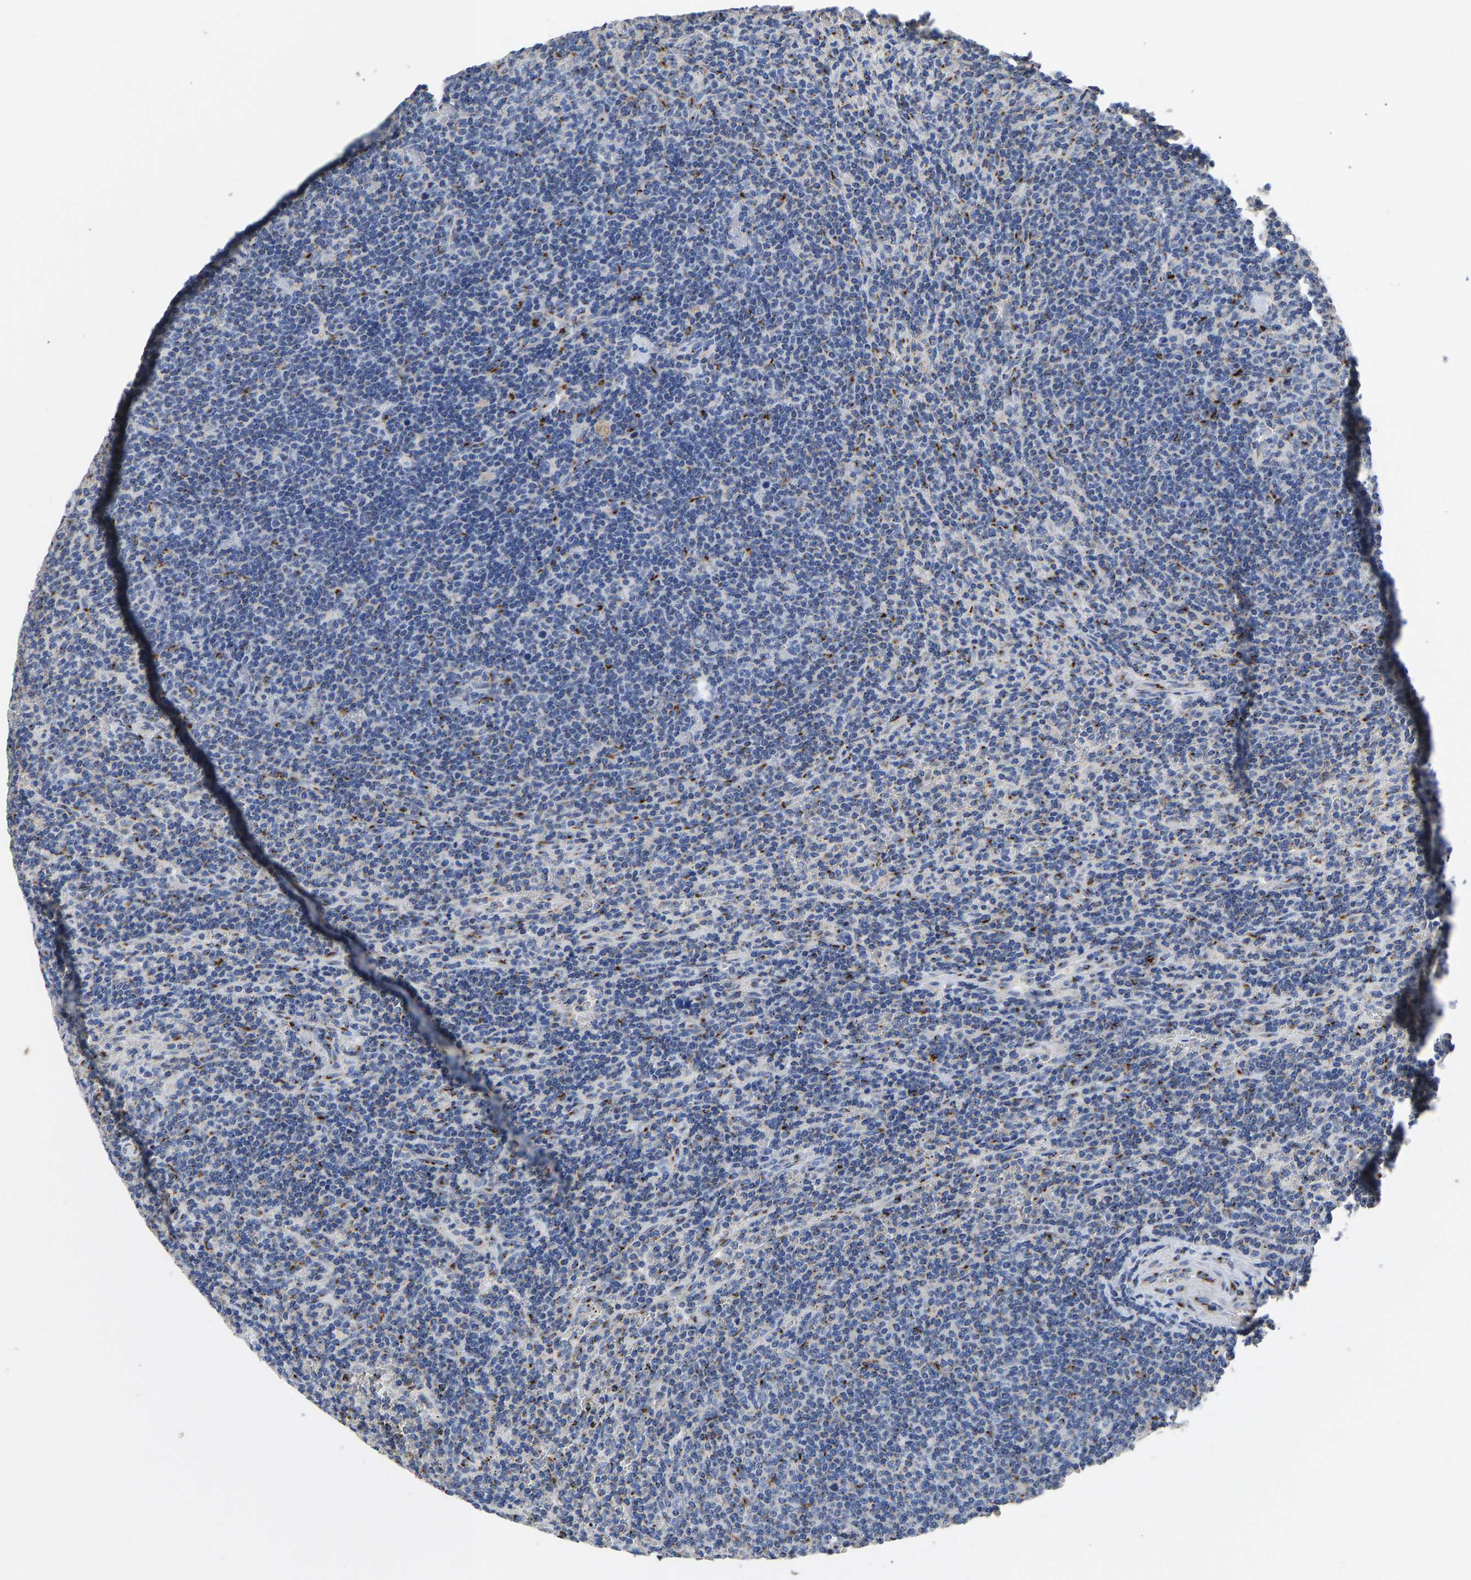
{"staining": {"intensity": "moderate", "quantity": "25%-75%", "location": "cytoplasmic/membranous"}, "tissue": "lymphoma", "cell_type": "Tumor cells", "image_type": "cancer", "snomed": [{"axis": "morphology", "description": "Malignant lymphoma, non-Hodgkin's type, Low grade"}, {"axis": "topography", "description": "Spleen"}], "caption": "Human lymphoma stained with a brown dye exhibits moderate cytoplasmic/membranous positive expression in approximately 25%-75% of tumor cells.", "gene": "TMEM87A", "patient": {"sex": "female", "age": 50}}